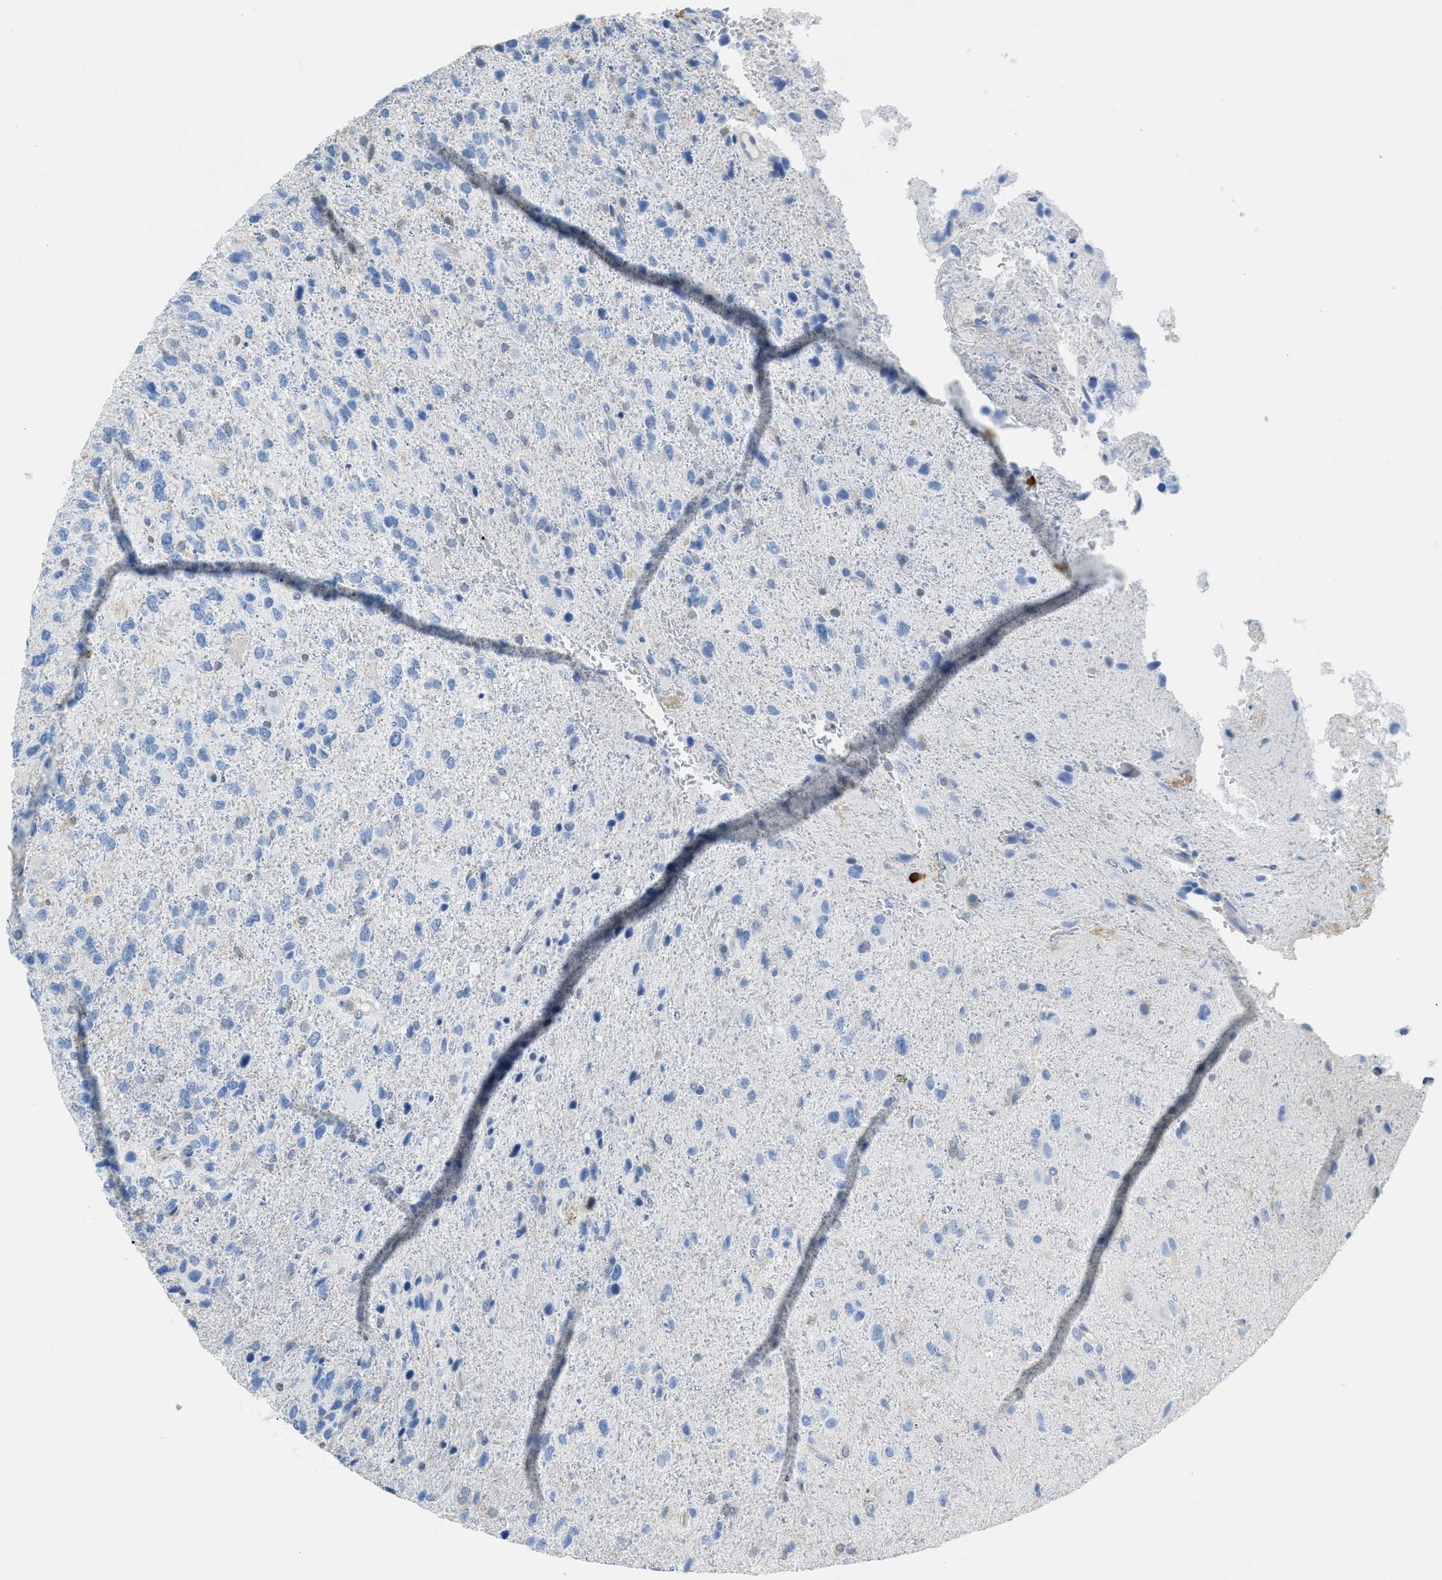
{"staining": {"intensity": "negative", "quantity": "none", "location": "none"}, "tissue": "glioma", "cell_type": "Tumor cells", "image_type": "cancer", "snomed": [{"axis": "morphology", "description": "Glioma, malignant, High grade"}, {"axis": "topography", "description": "Brain"}], "caption": "Malignant glioma (high-grade) stained for a protein using immunohistochemistry displays no positivity tumor cells.", "gene": "SERPINB1", "patient": {"sex": "female", "age": 58}}